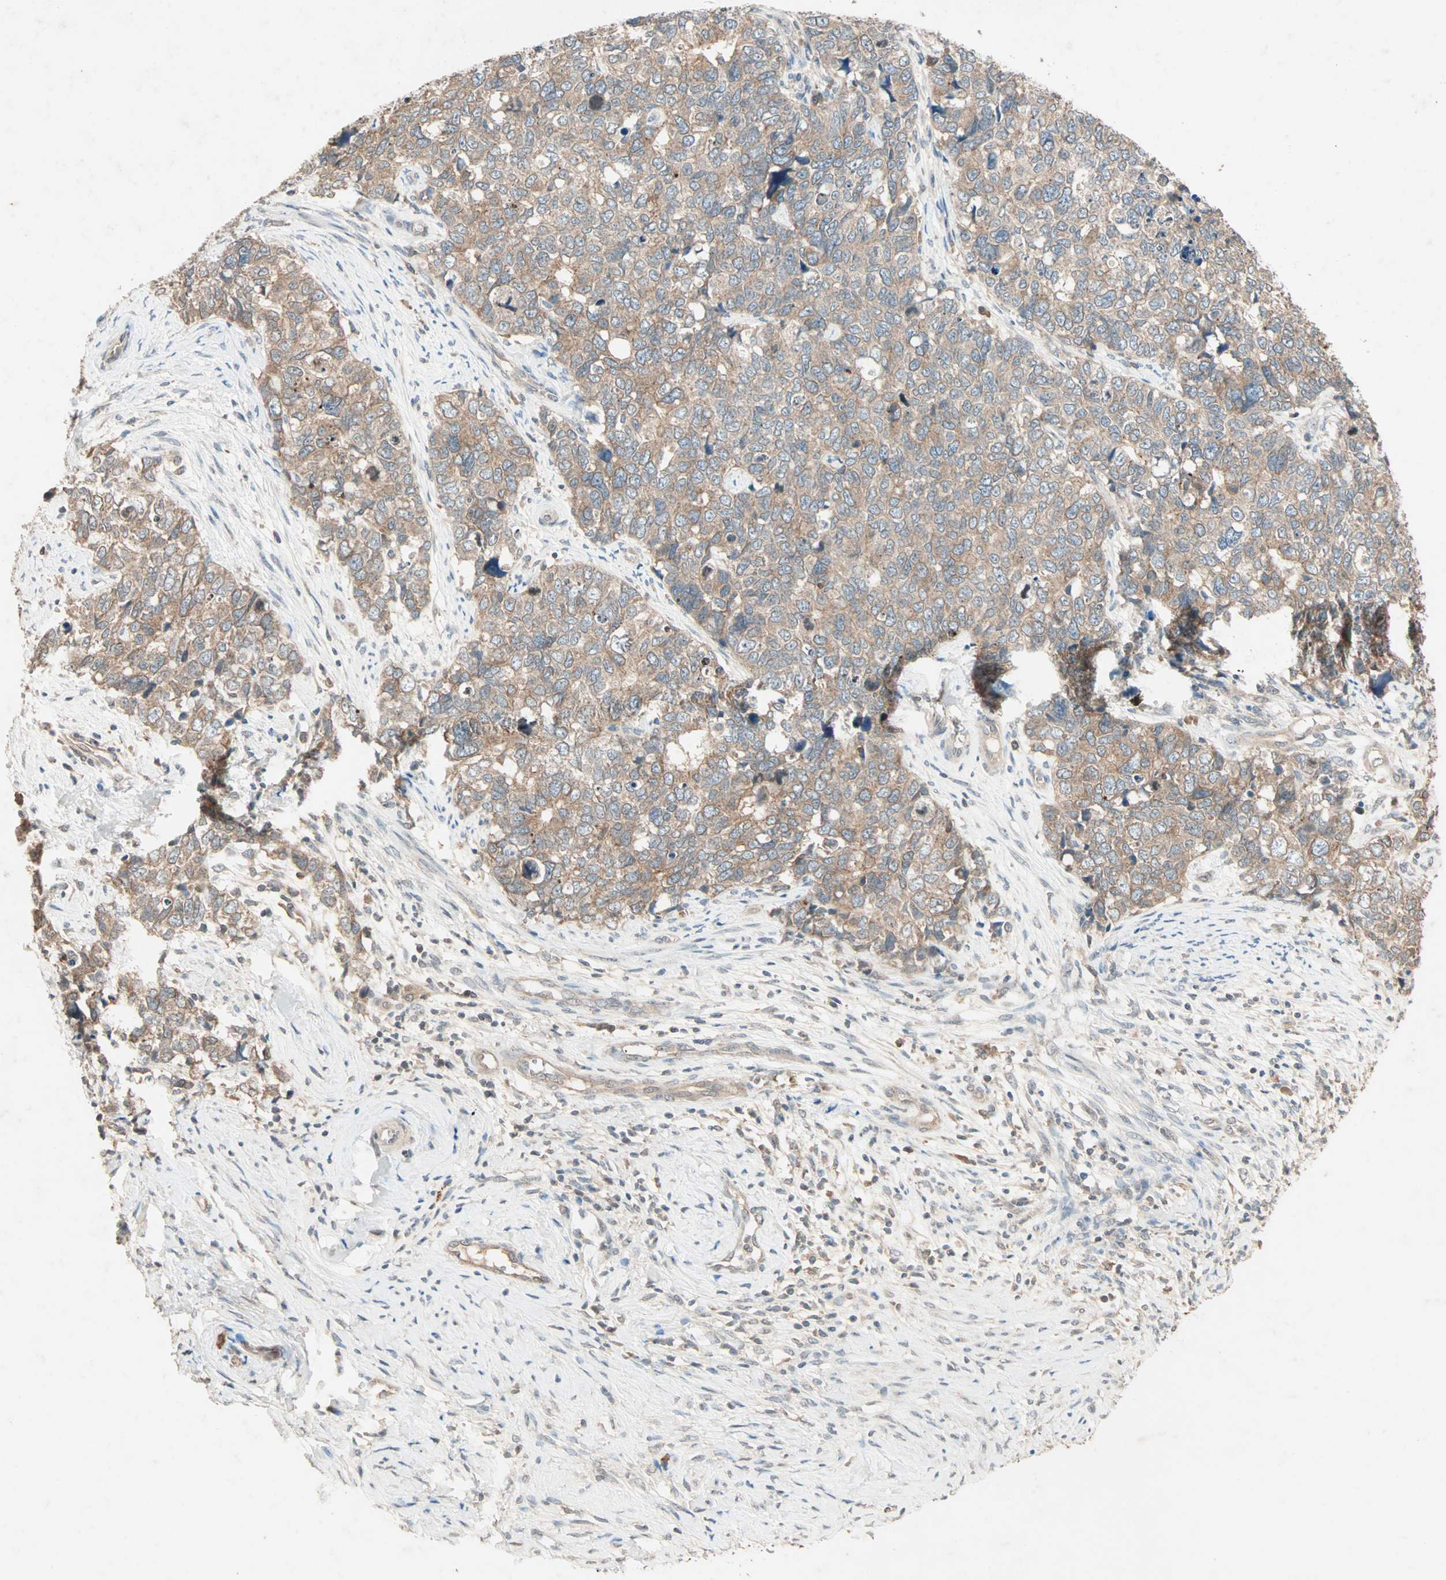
{"staining": {"intensity": "moderate", "quantity": ">75%", "location": "cytoplasmic/membranous"}, "tissue": "cervical cancer", "cell_type": "Tumor cells", "image_type": "cancer", "snomed": [{"axis": "morphology", "description": "Squamous cell carcinoma, NOS"}, {"axis": "topography", "description": "Cervix"}], "caption": "Moderate cytoplasmic/membranous protein expression is present in approximately >75% of tumor cells in cervical squamous cell carcinoma. Immunohistochemistry (ihc) stains the protein of interest in brown and the nuclei are stained blue.", "gene": "TTF2", "patient": {"sex": "female", "age": 63}}